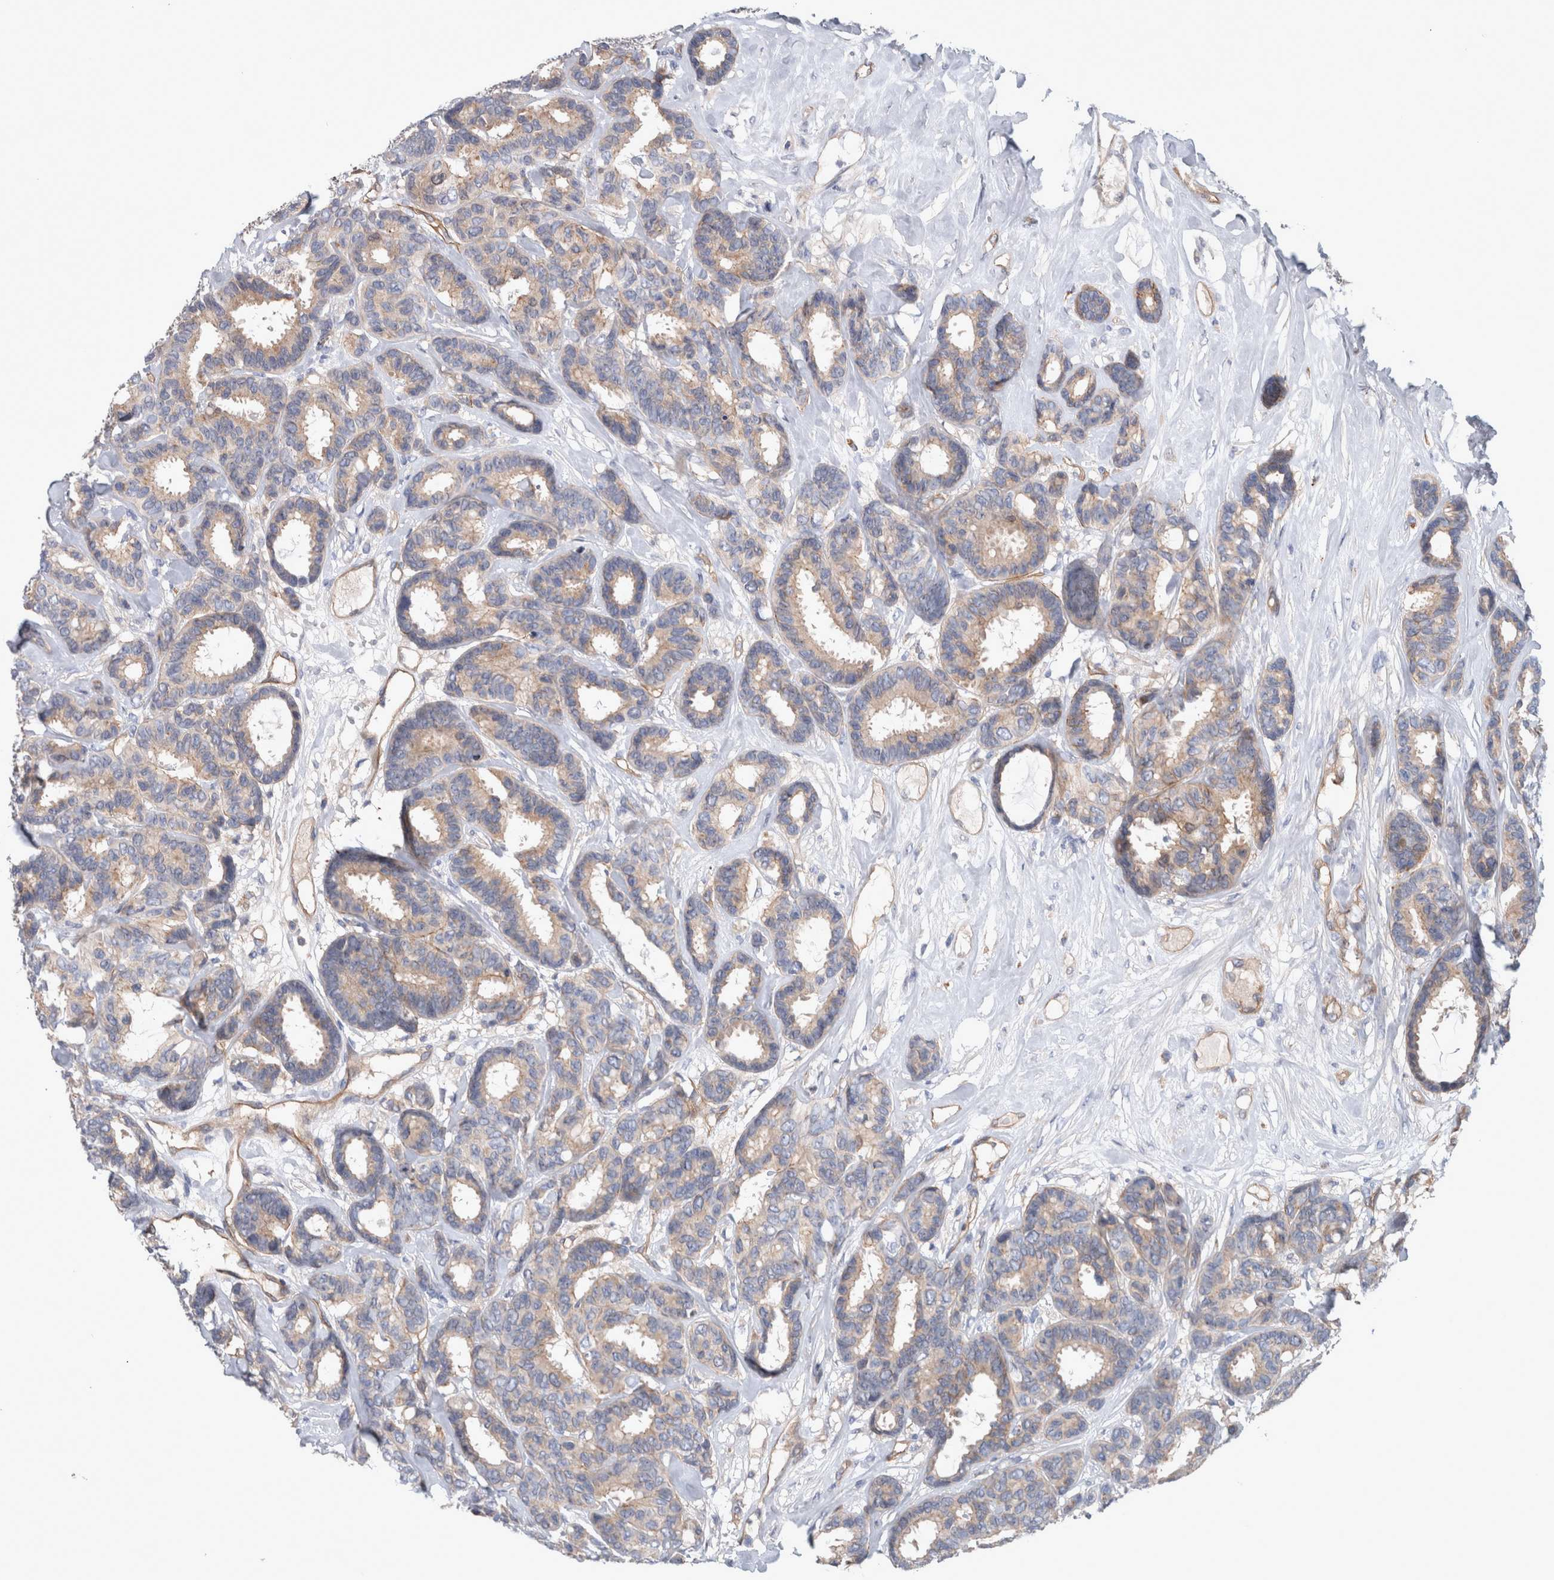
{"staining": {"intensity": "weak", "quantity": "25%-75%", "location": "cytoplasmic/membranous"}, "tissue": "breast cancer", "cell_type": "Tumor cells", "image_type": "cancer", "snomed": [{"axis": "morphology", "description": "Duct carcinoma"}, {"axis": "topography", "description": "Breast"}], "caption": "Breast cancer (infiltrating ductal carcinoma) tissue shows weak cytoplasmic/membranous positivity in approximately 25%-75% of tumor cells The staining was performed using DAB (3,3'-diaminobenzidine), with brown indicating positive protein expression. Nuclei are stained blue with hematoxylin.", "gene": "BCAM", "patient": {"sex": "female", "age": 87}}